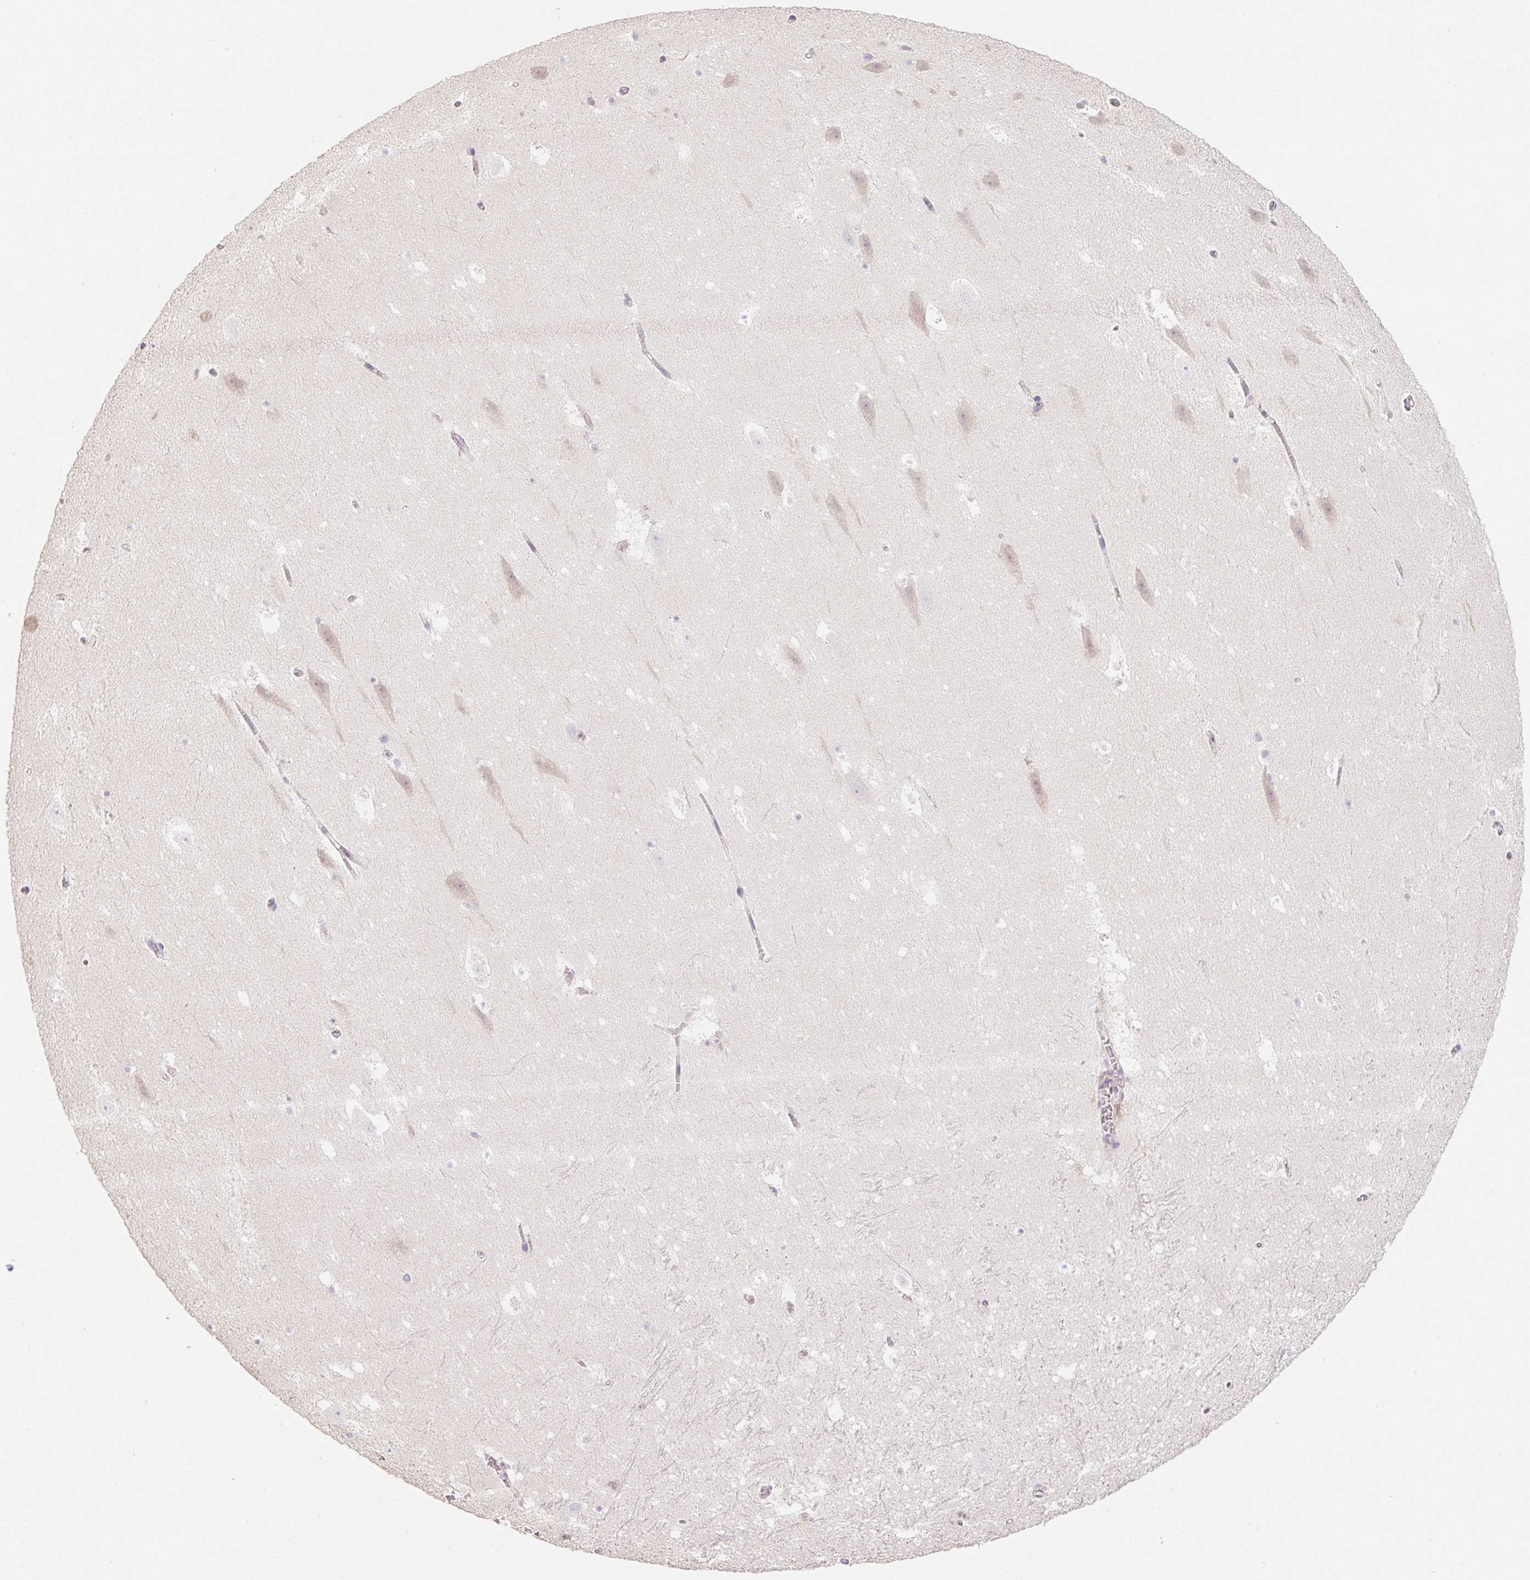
{"staining": {"intensity": "negative", "quantity": "none", "location": "none"}, "tissue": "hippocampus", "cell_type": "Glial cells", "image_type": "normal", "snomed": [{"axis": "morphology", "description": "Normal tissue, NOS"}, {"axis": "topography", "description": "Hippocampus"}], "caption": "Immunohistochemistry of normal human hippocampus reveals no expression in glial cells. (Brightfield microscopy of DAB immunohistochemistry (IHC) at high magnification).", "gene": "MIA2", "patient": {"sex": "female", "age": 42}}